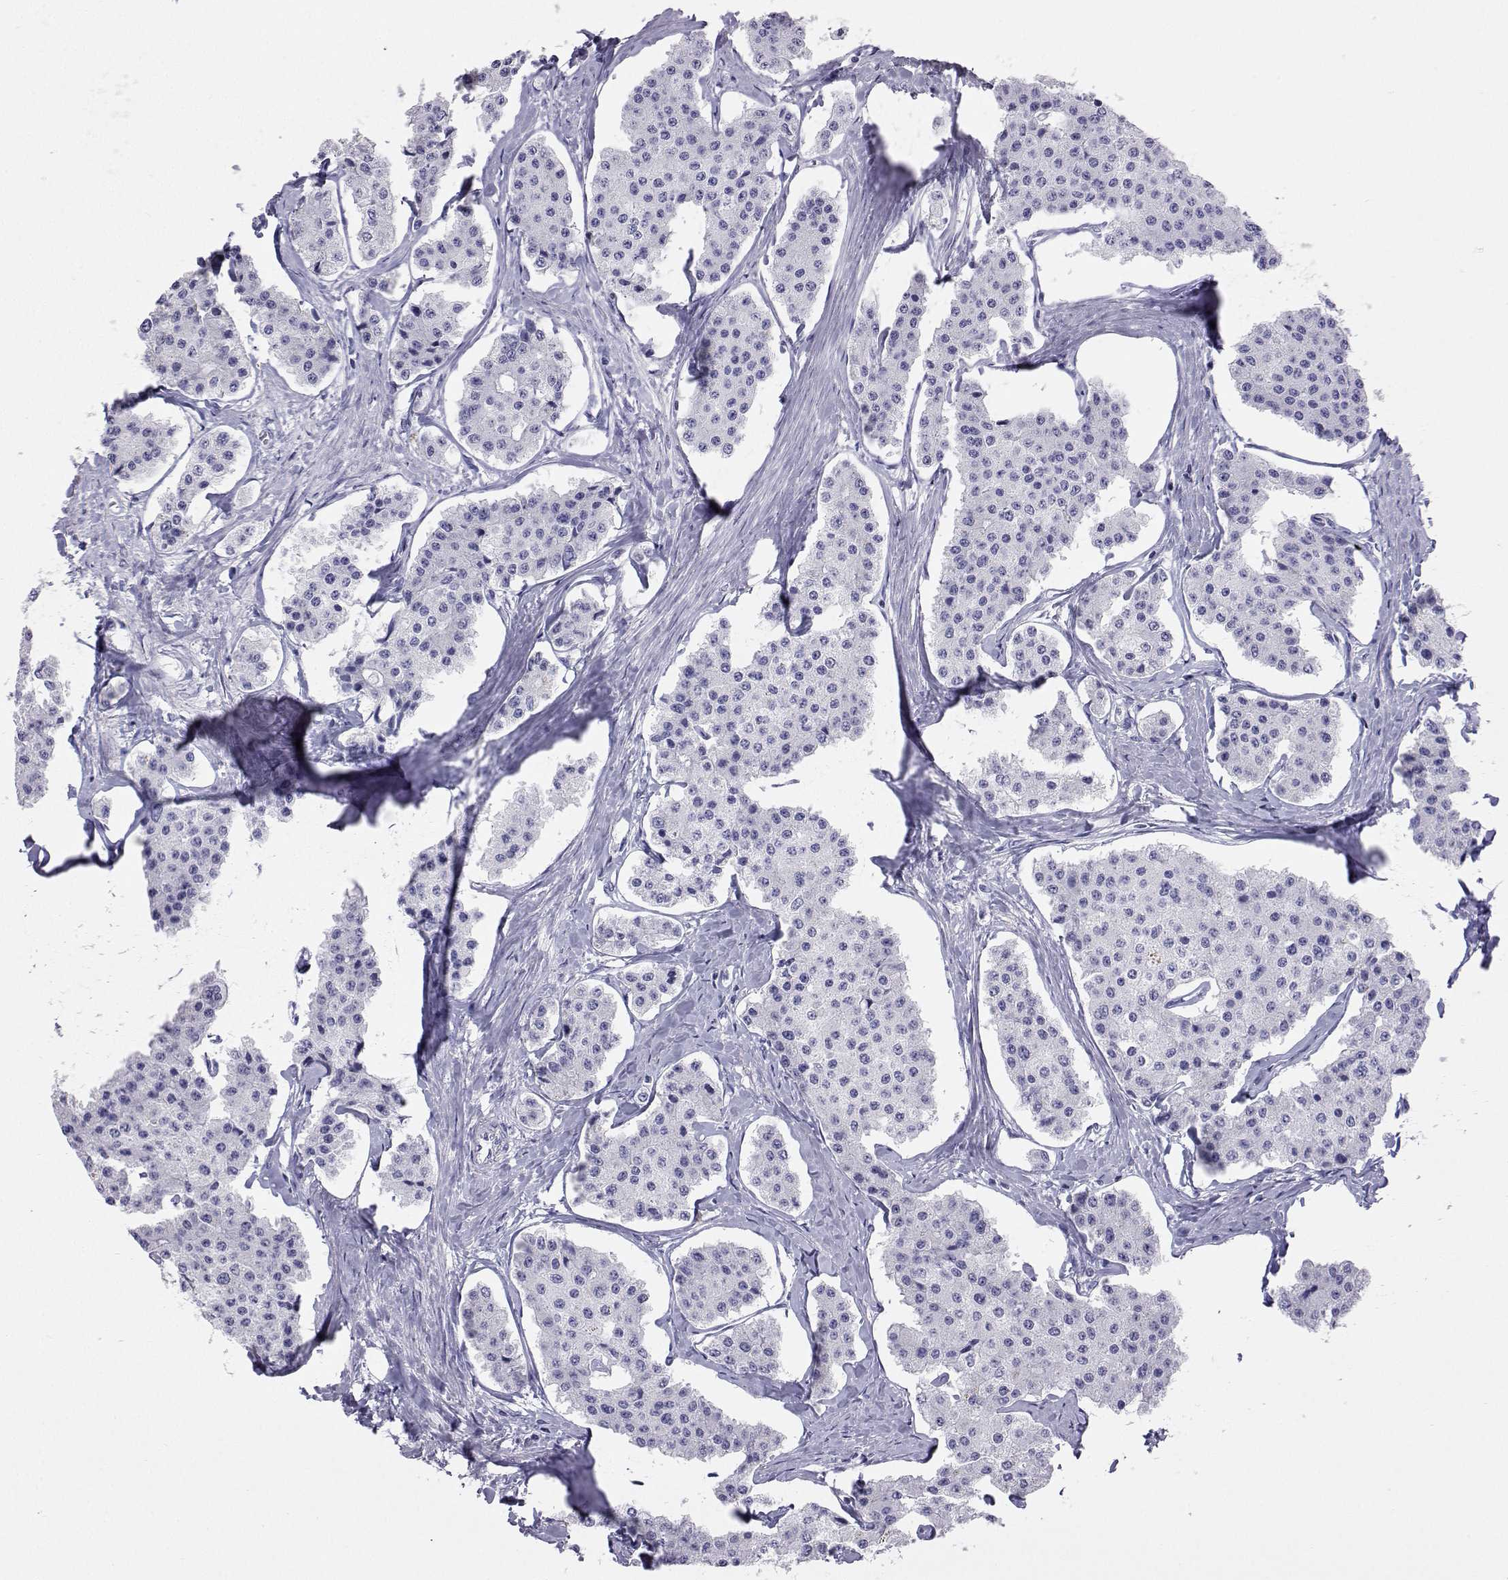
{"staining": {"intensity": "negative", "quantity": "none", "location": "none"}, "tissue": "carcinoid", "cell_type": "Tumor cells", "image_type": "cancer", "snomed": [{"axis": "morphology", "description": "Carcinoid, malignant, NOS"}, {"axis": "topography", "description": "Small intestine"}], "caption": "Immunohistochemistry (IHC) micrograph of carcinoid stained for a protein (brown), which demonstrates no staining in tumor cells.", "gene": "PLIN4", "patient": {"sex": "female", "age": 65}}